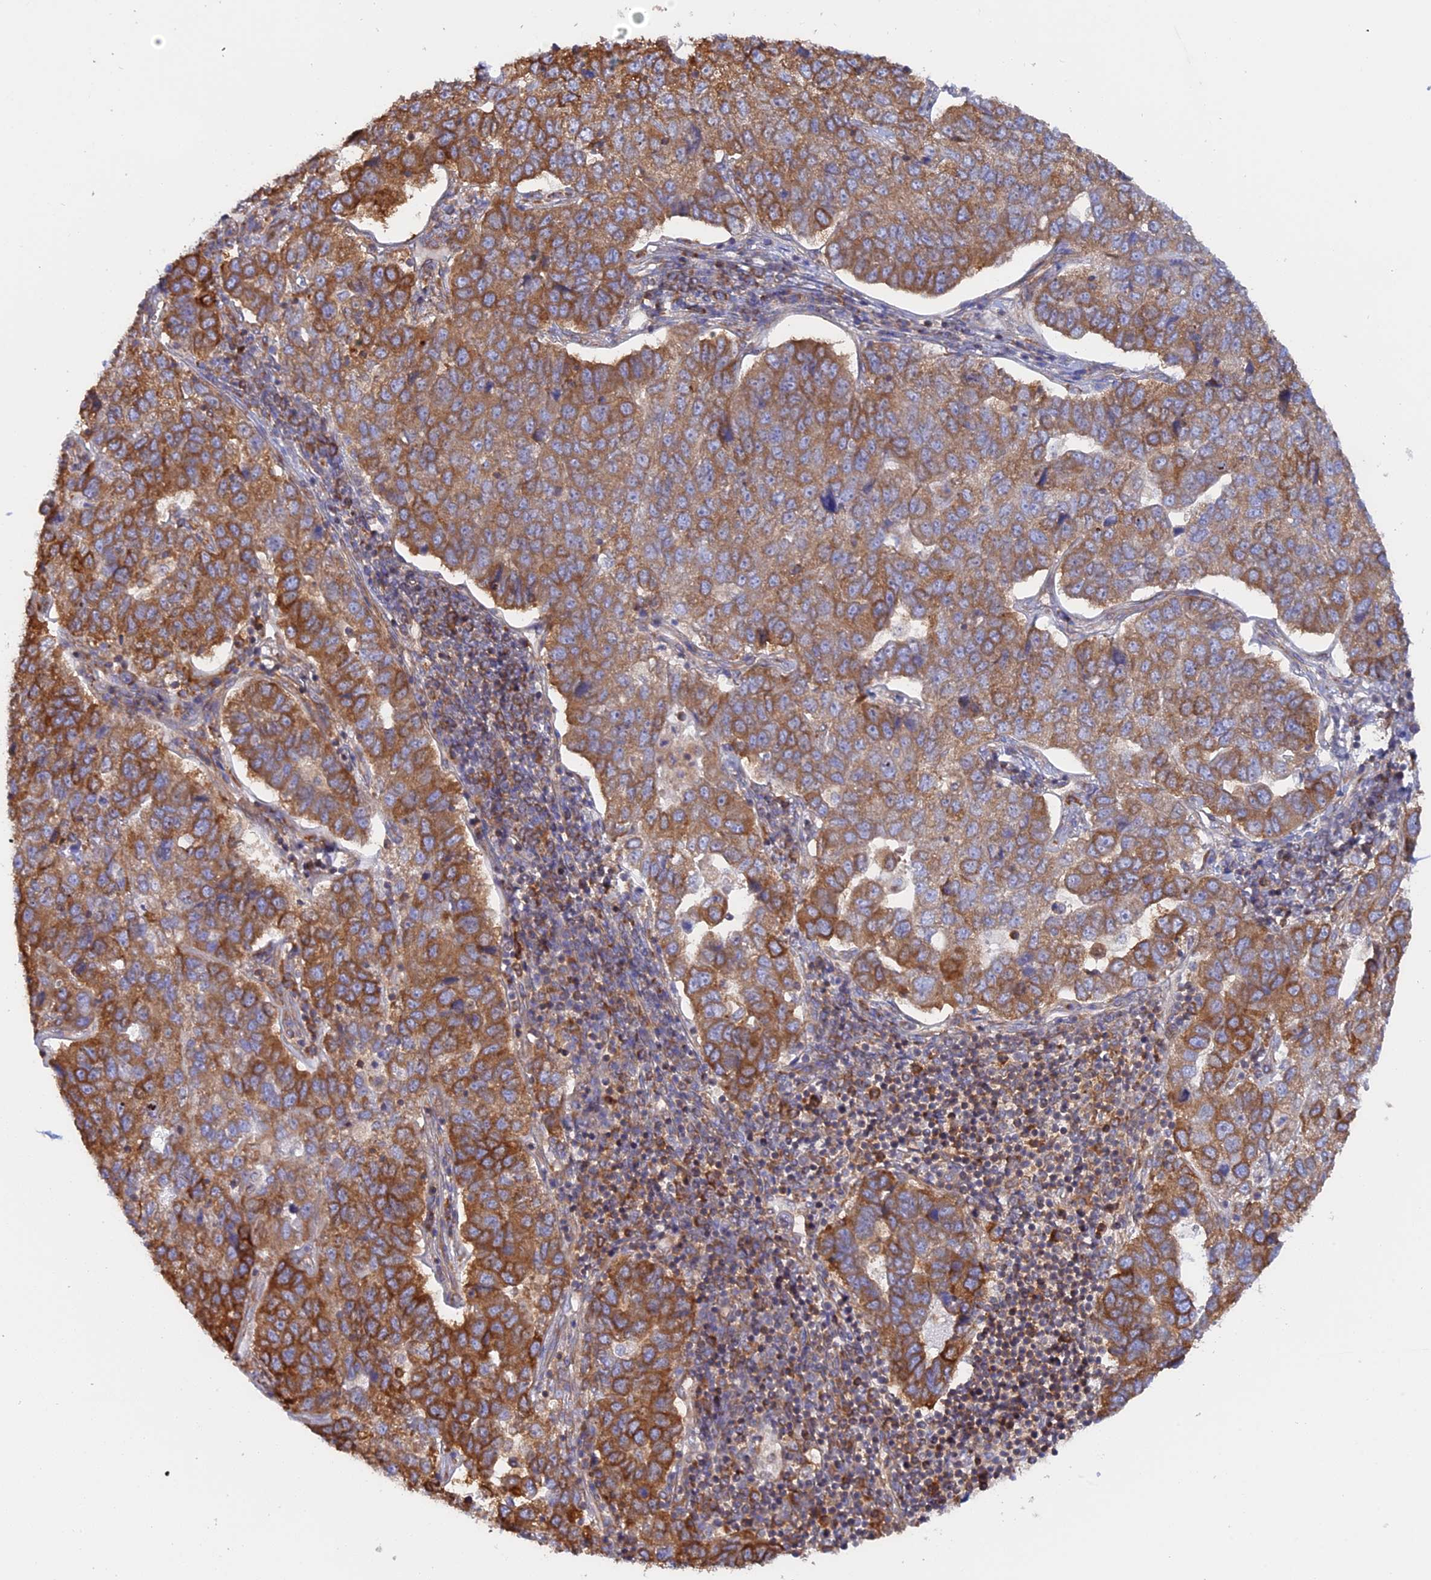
{"staining": {"intensity": "moderate", "quantity": ">75%", "location": "cytoplasmic/membranous"}, "tissue": "pancreatic cancer", "cell_type": "Tumor cells", "image_type": "cancer", "snomed": [{"axis": "morphology", "description": "Adenocarcinoma, NOS"}, {"axis": "topography", "description": "Pancreas"}], "caption": "Tumor cells display moderate cytoplasmic/membranous positivity in about >75% of cells in adenocarcinoma (pancreatic).", "gene": "GMIP", "patient": {"sex": "female", "age": 61}}